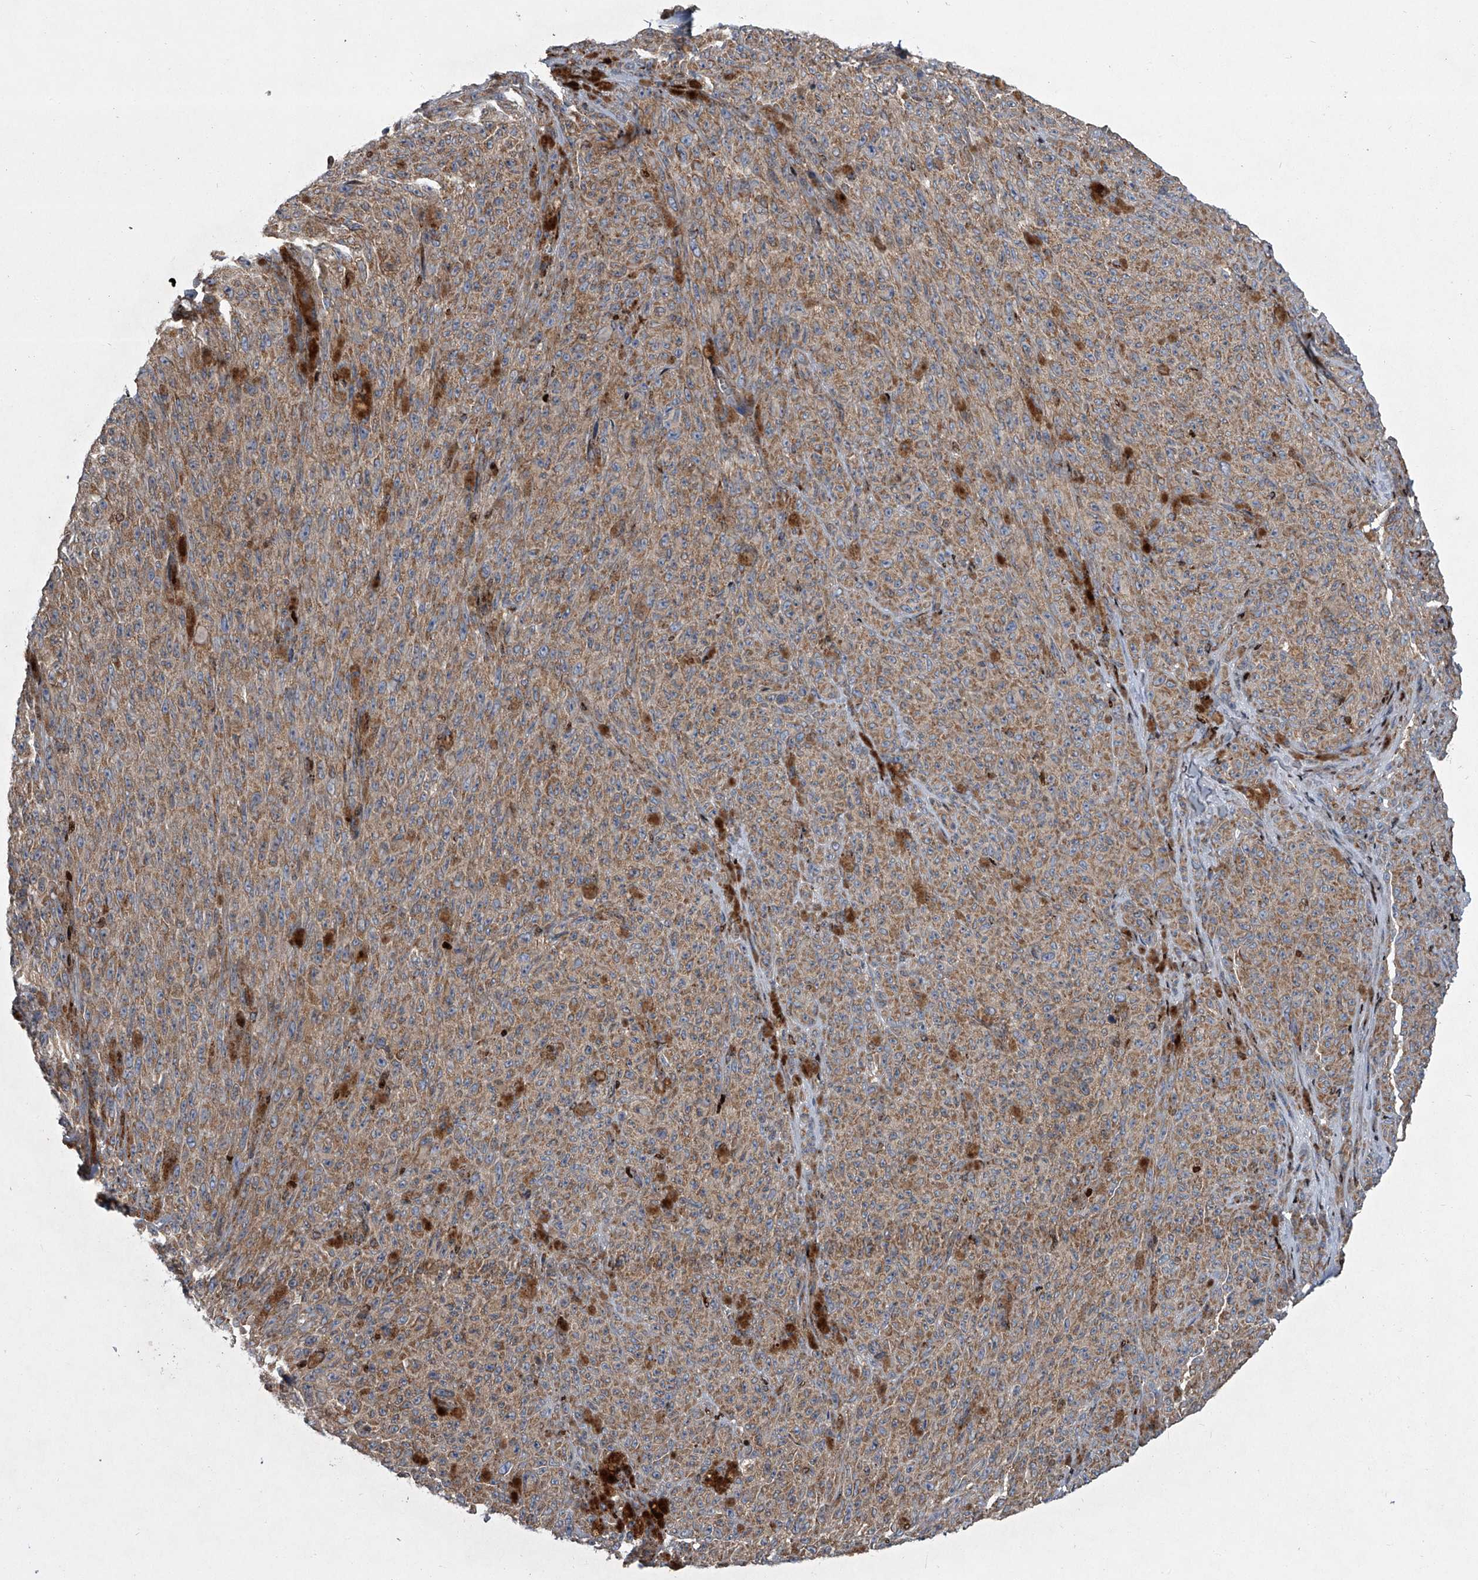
{"staining": {"intensity": "moderate", "quantity": ">75%", "location": "cytoplasmic/membranous"}, "tissue": "melanoma", "cell_type": "Tumor cells", "image_type": "cancer", "snomed": [{"axis": "morphology", "description": "Malignant melanoma, NOS"}, {"axis": "topography", "description": "Skin"}], "caption": "Immunohistochemical staining of malignant melanoma shows moderate cytoplasmic/membranous protein expression in about >75% of tumor cells.", "gene": "STRADA", "patient": {"sex": "female", "age": 82}}